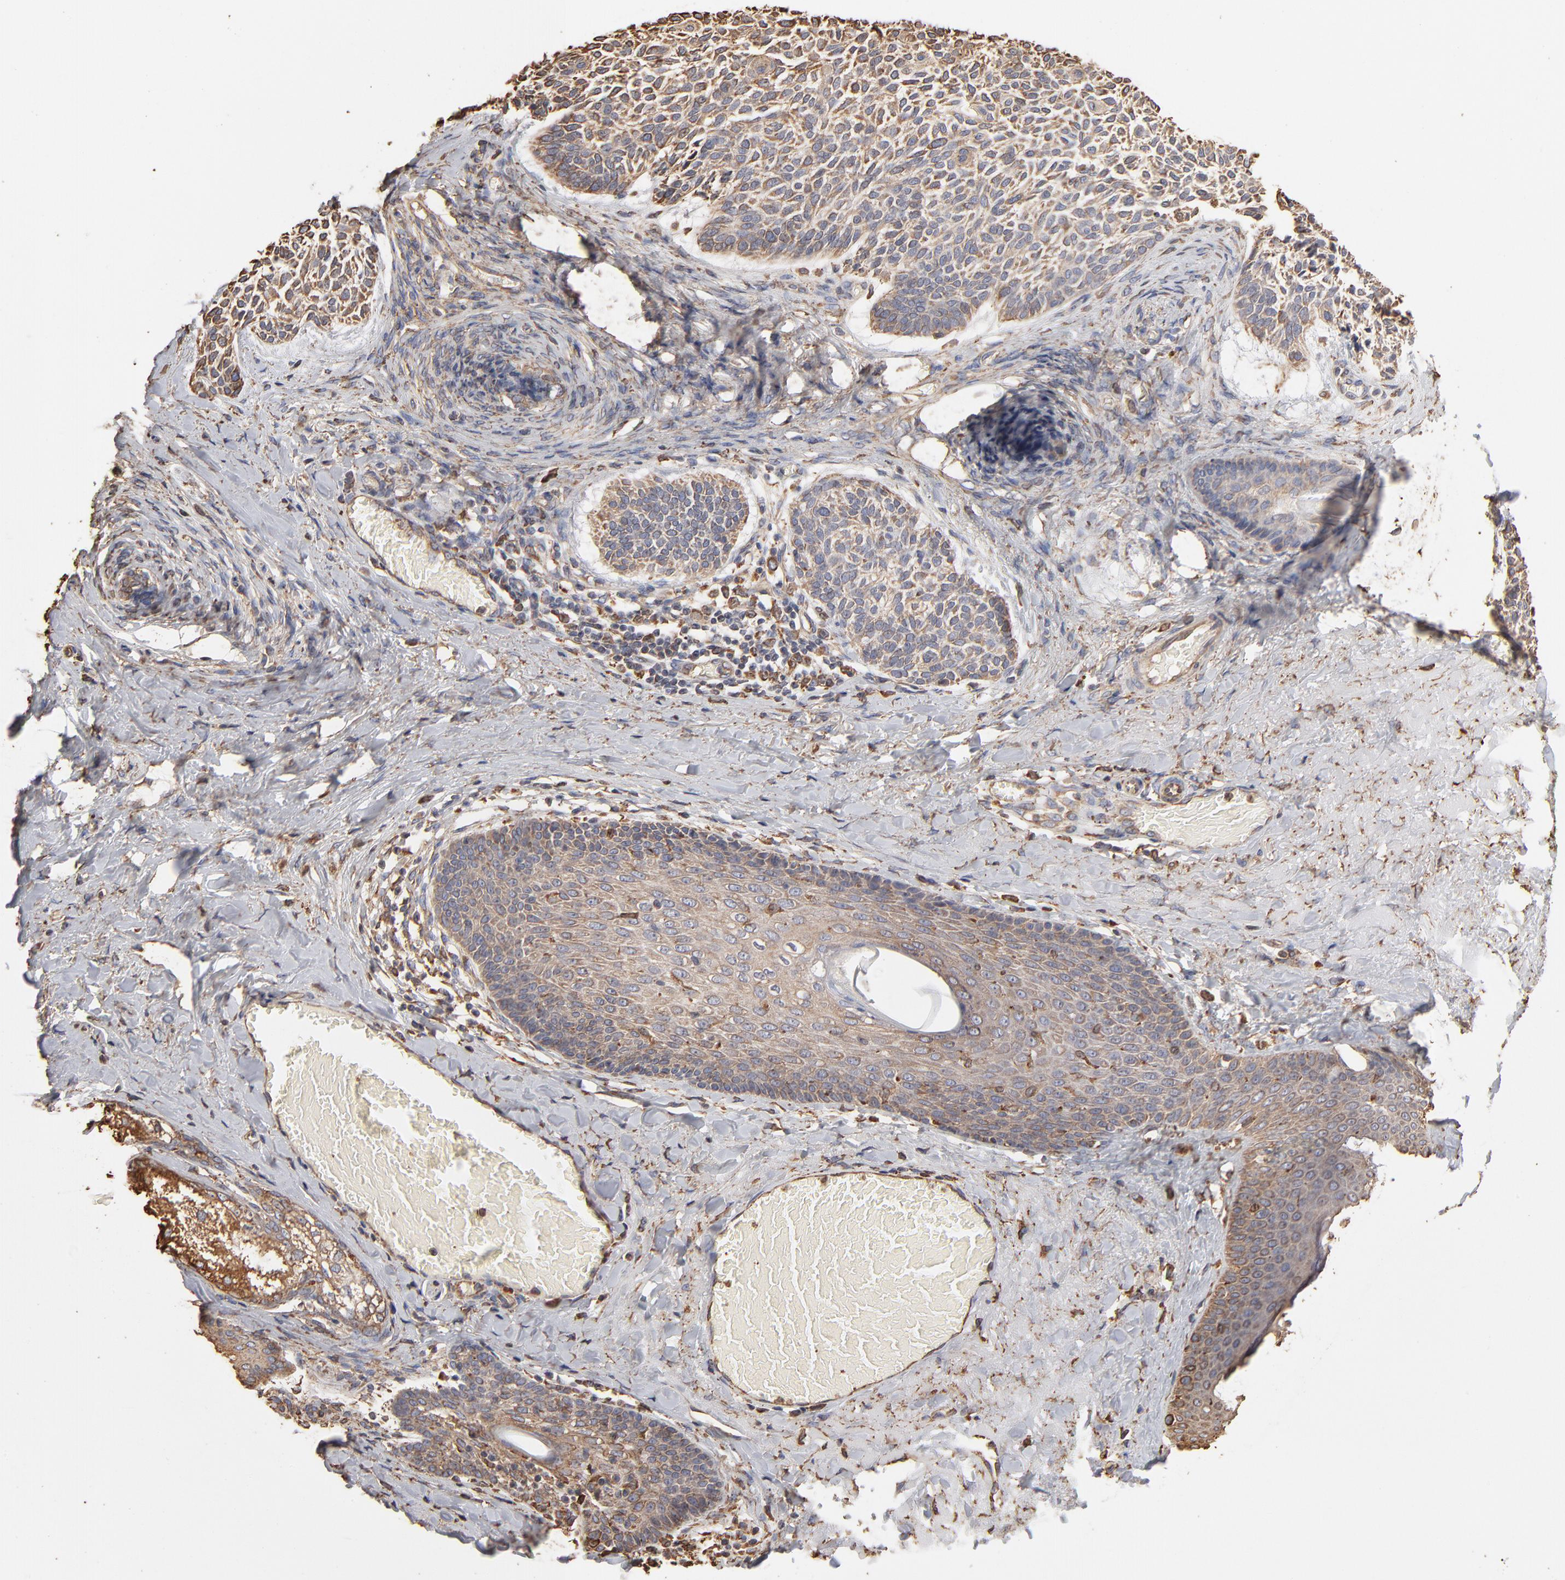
{"staining": {"intensity": "moderate", "quantity": ">75%", "location": "cytoplasmic/membranous"}, "tissue": "skin cancer", "cell_type": "Tumor cells", "image_type": "cancer", "snomed": [{"axis": "morphology", "description": "Normal tissue, NOS"}, {"axis": "morphology", "description": "Basal cell carcinoma"}, {"axis": "topography", "description": "Skin"}], "caption": "Immunohistochemistry histopathology image of human skin cancer stained for a protein (brown), which demonstrates medium levels of moderate cytoplasmic/membranous staining in about >75% of tumor cells.", "gene": "PDIA3", "patient": {"sex": "female", "age": 70}}